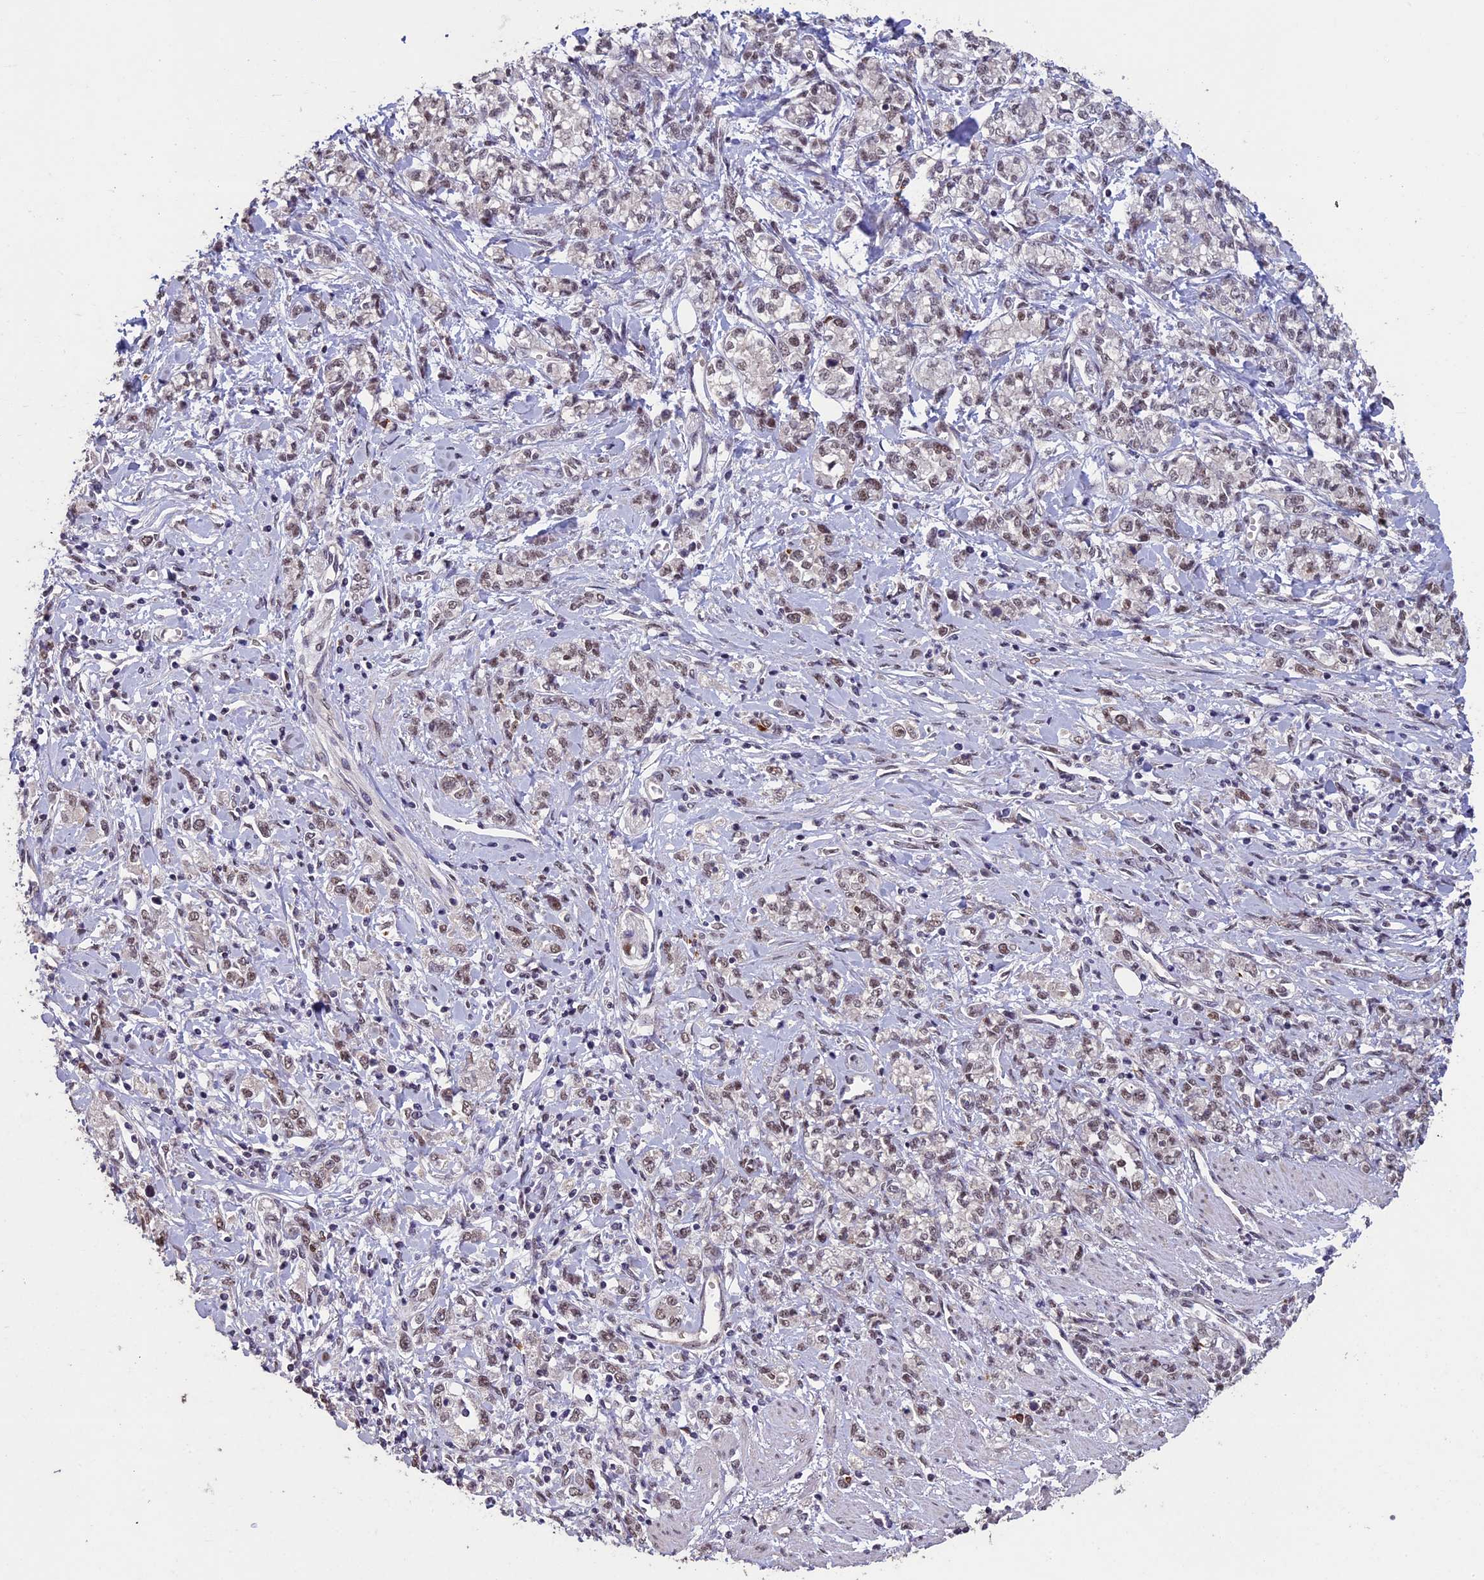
{"staining": {"intensity": "weak", "quantity": ">75%", "location": "nuclear"}, "tissue": "stomach cancer", "cell_type": "Tumor cells", "image_type": "cancer", "snomed": [{"axis": "morphology", "description": "Adenocarcinoma, NOS"}, {"axis": "topography", "description": "Stomach"}], "caption": "Weak nuclear expression is identified in approximately >75% of tumor cells in adenocarcinoma (stomach). (Brightfield microscopy of DAB IHC at high magnification).", "gene": "RNF40", "patient": {"sex": "female", "age": 76}}